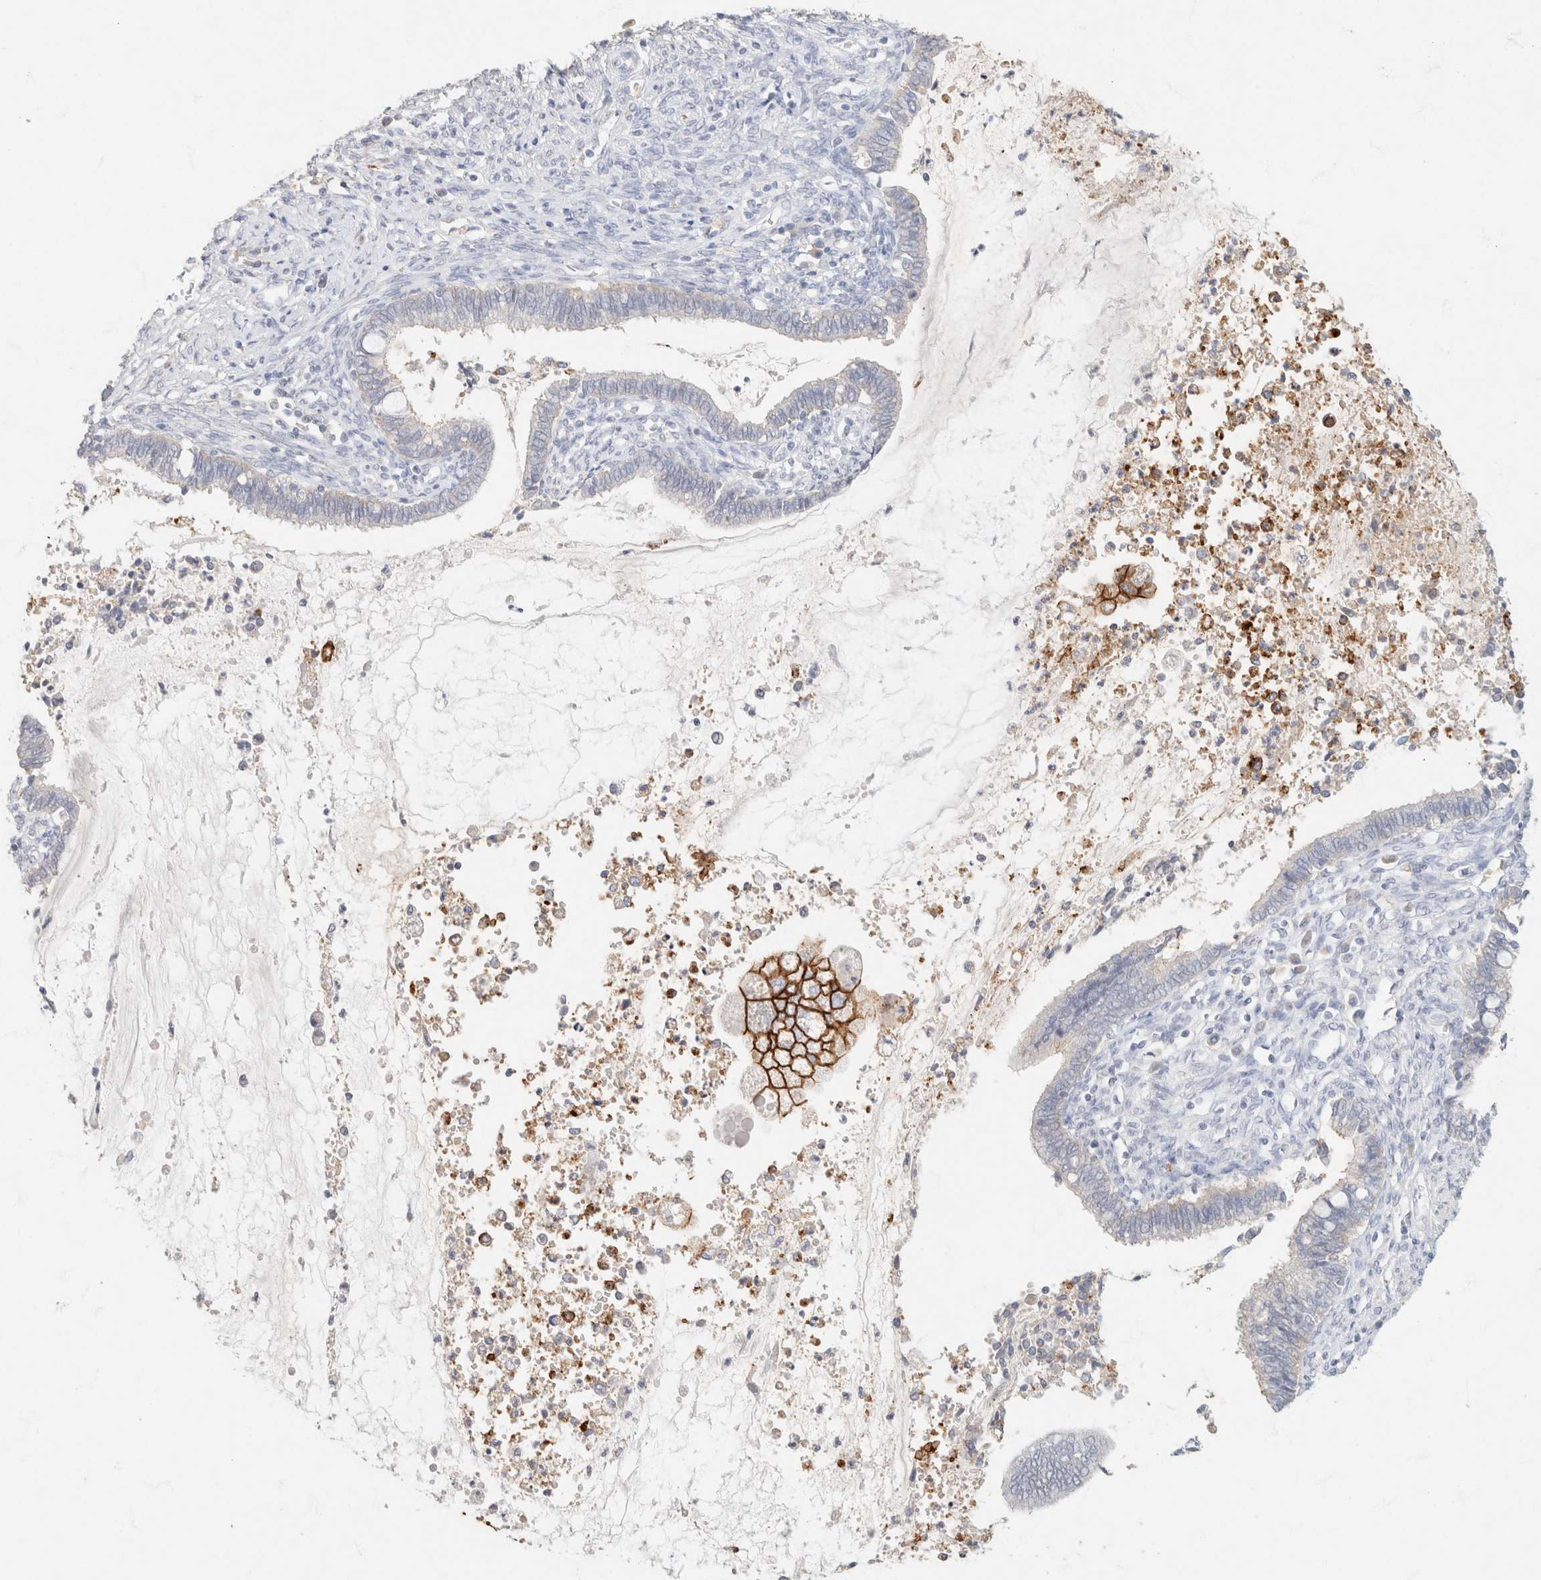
{"staining": {"intensity": "negative", "quantity": "none", "location": "none"}, "tissue": "cervical cancer", "cell_type": "Tumor cells", "image_type": "cancer", "snomed": [{"axis": "morphology", "description": "Adenocarcinoma, NOS"}, {"axis": "topography", "description": "Cervix"}], "caption": "The micrograph exhibits no staining of tumor cells in cervical adenocarcinoma.", "gene": "CA12", "patient": {"sex": "female", "age": 44}}